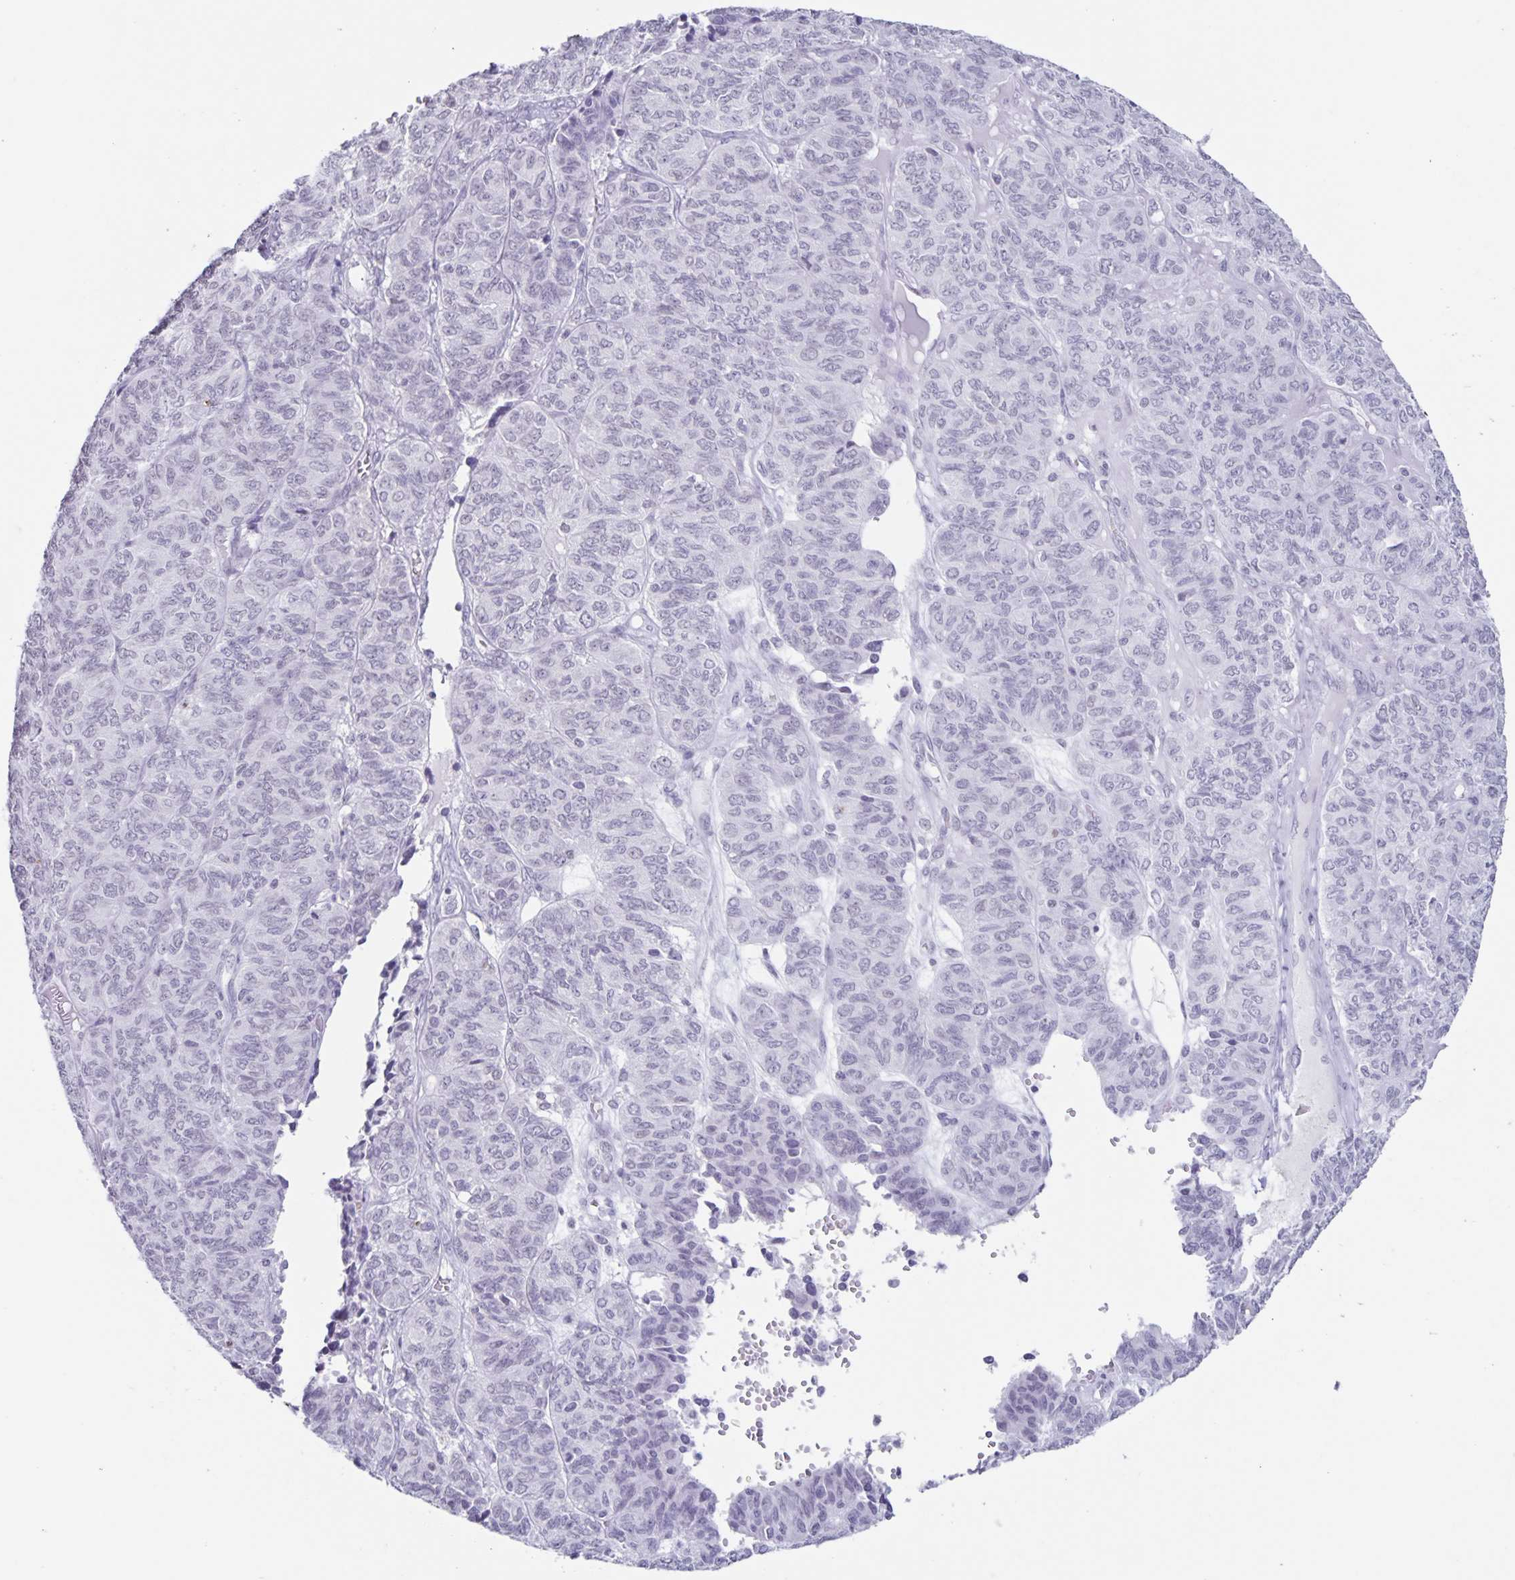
{"staining": {"intensity": "negative", "quantity": "none", "location": "none"}, "tissue": "ovarian cancer", "cell_type": "Tumor cells", "image_type": "cancer", "snomed": [{"axis": "morphology", "description": "Carcinoma, endometroid"}, {"axis": "topography", "description": "Ovary"}], "caption": "Immunohistochemistry (IHC) photomicrograph of neoplastic tissue: human endometroid carcinoma (ovarian) stained with DAB shows no significant protein expression in tumor cells.", "gene": "LCE6A", "patient": {"sex": "female", "age": 80}}